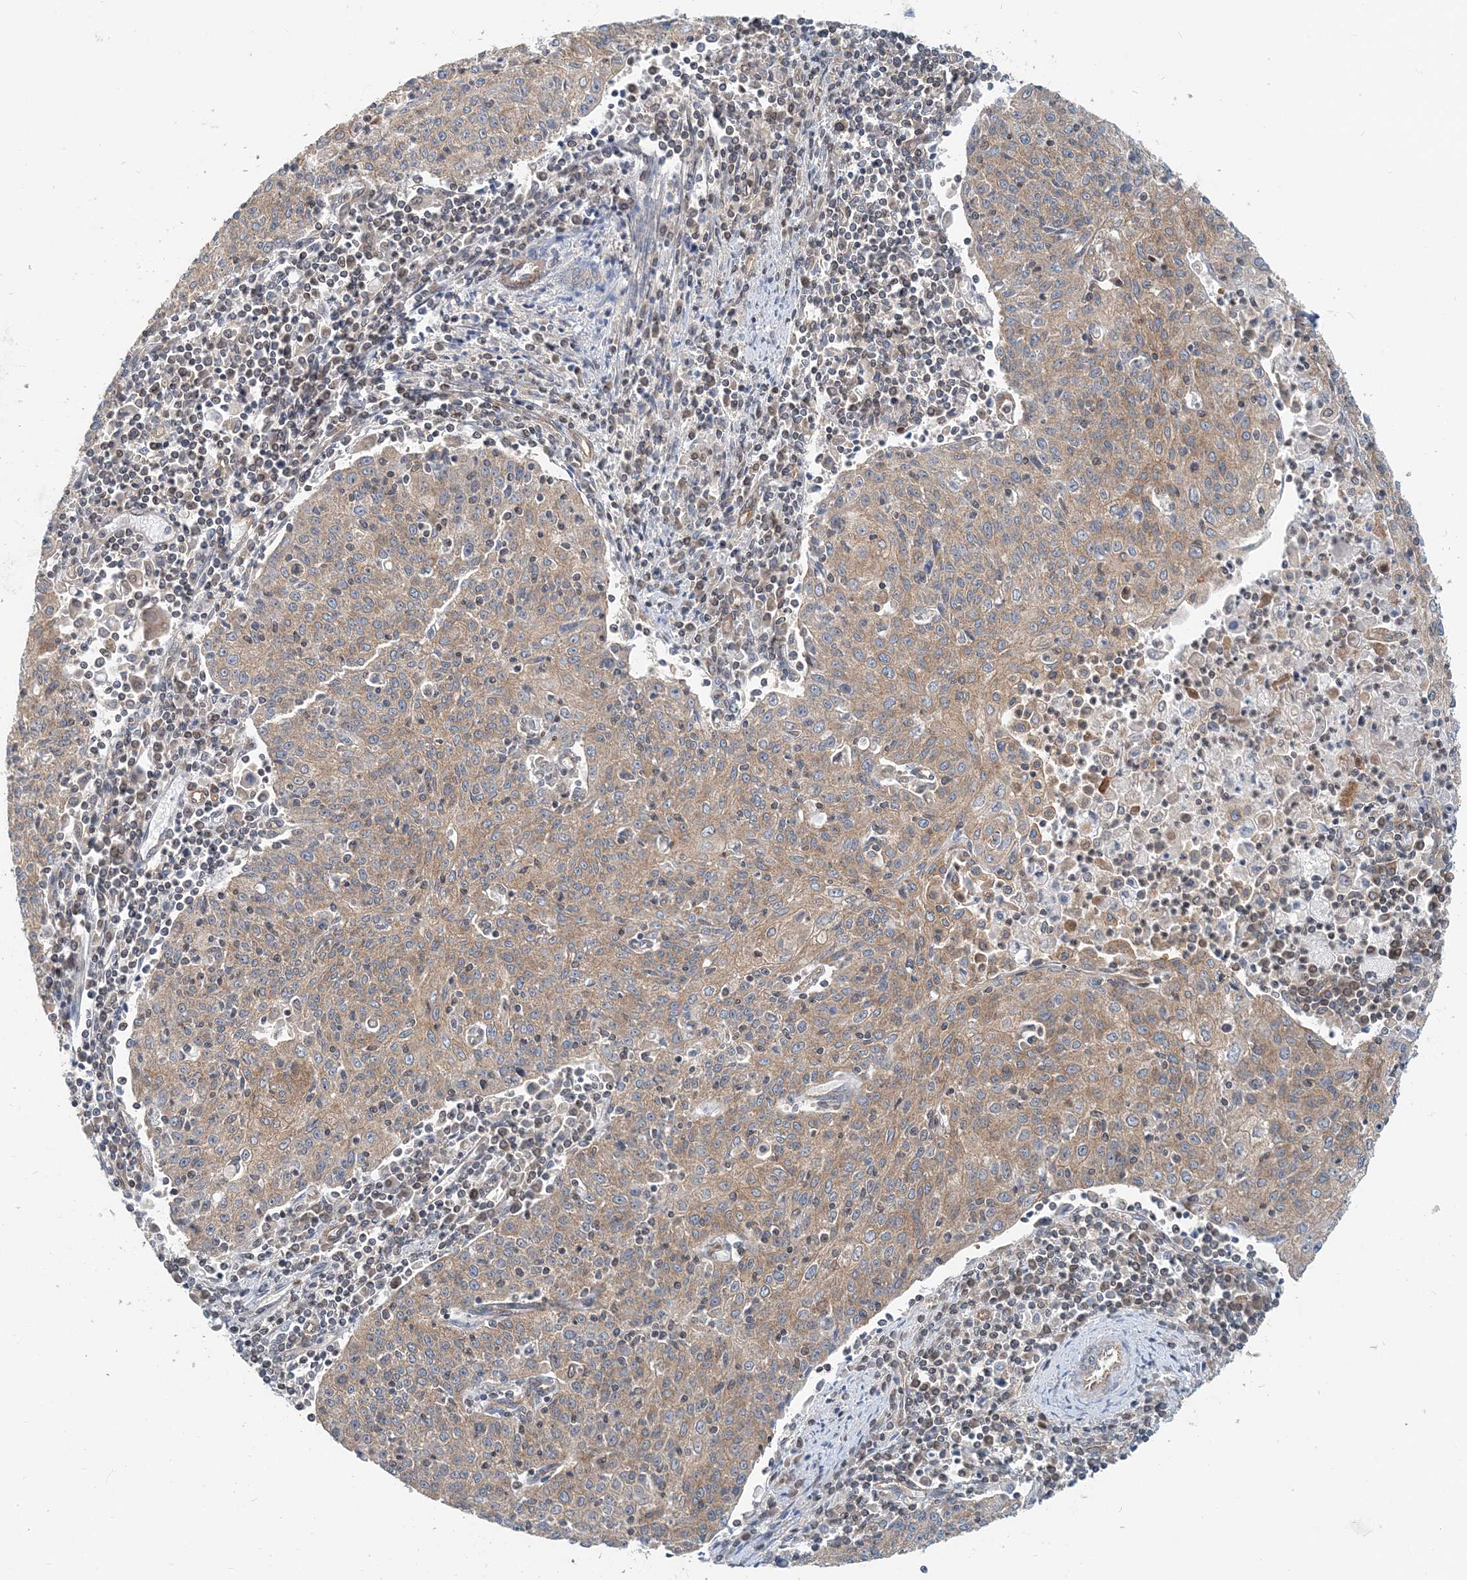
{"staining": {"intensity": "moderate", "quantity": ">75%", "location": "cytoplasmic/membranous"}, "tissue": "cervical cancer", "cell_type": "Tumor cells", "image_type": "cancer", "snomed": [{"axis": "morphology", "description": "Squamous cell carcinoma, NOS"}, {"axis": "topography", "description": "Cervix"}], "caption": "High-power microscopy captured an IHC micrograph of squamous cell carcinoma (cervical), revealing moderate cytoplasmic/membranous staining in approximately >75% of tumor cells.", "gene": "MOB4", "patient": {"sex": "female", "age": 48}}